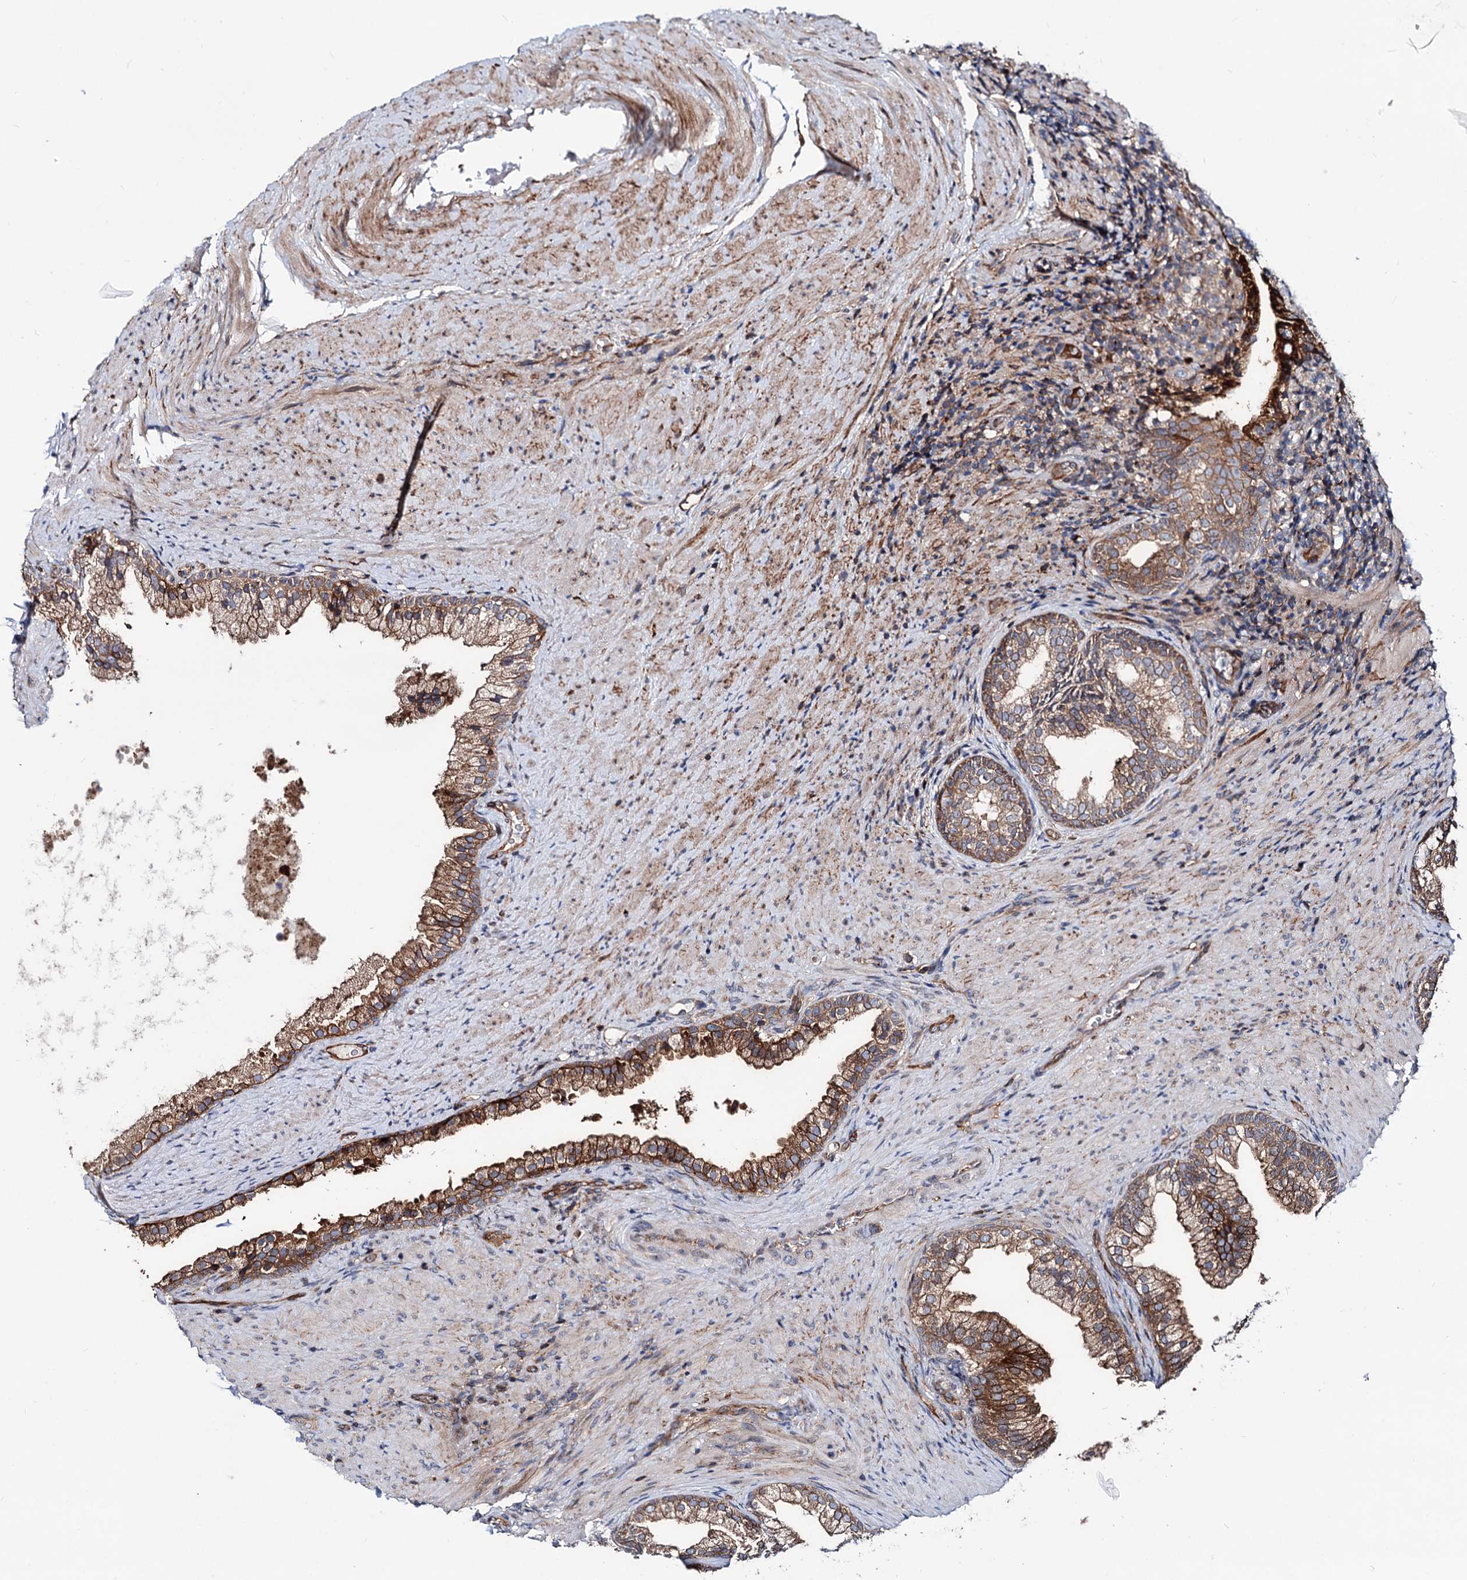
{"staining": {"intensity": "strong", "quantity": ">75%", "location": "cytoplasmic/membranous"}, "tissue": "prostate", "cell_type": "Glandular cells", "image_type": "normal", "snomed": [{"axis": "morphology", "description": "Normal tissue, NOS"}, {"axis": "topography", "description": "Prostate"}], "caption": "Prostate stained with a brown dye displays strong cytoplasmic/membranous positive positivity in about >75% of glandular cells.", "gene": "PTDSS2", "patient": {"sex": "male", "age": 76}}